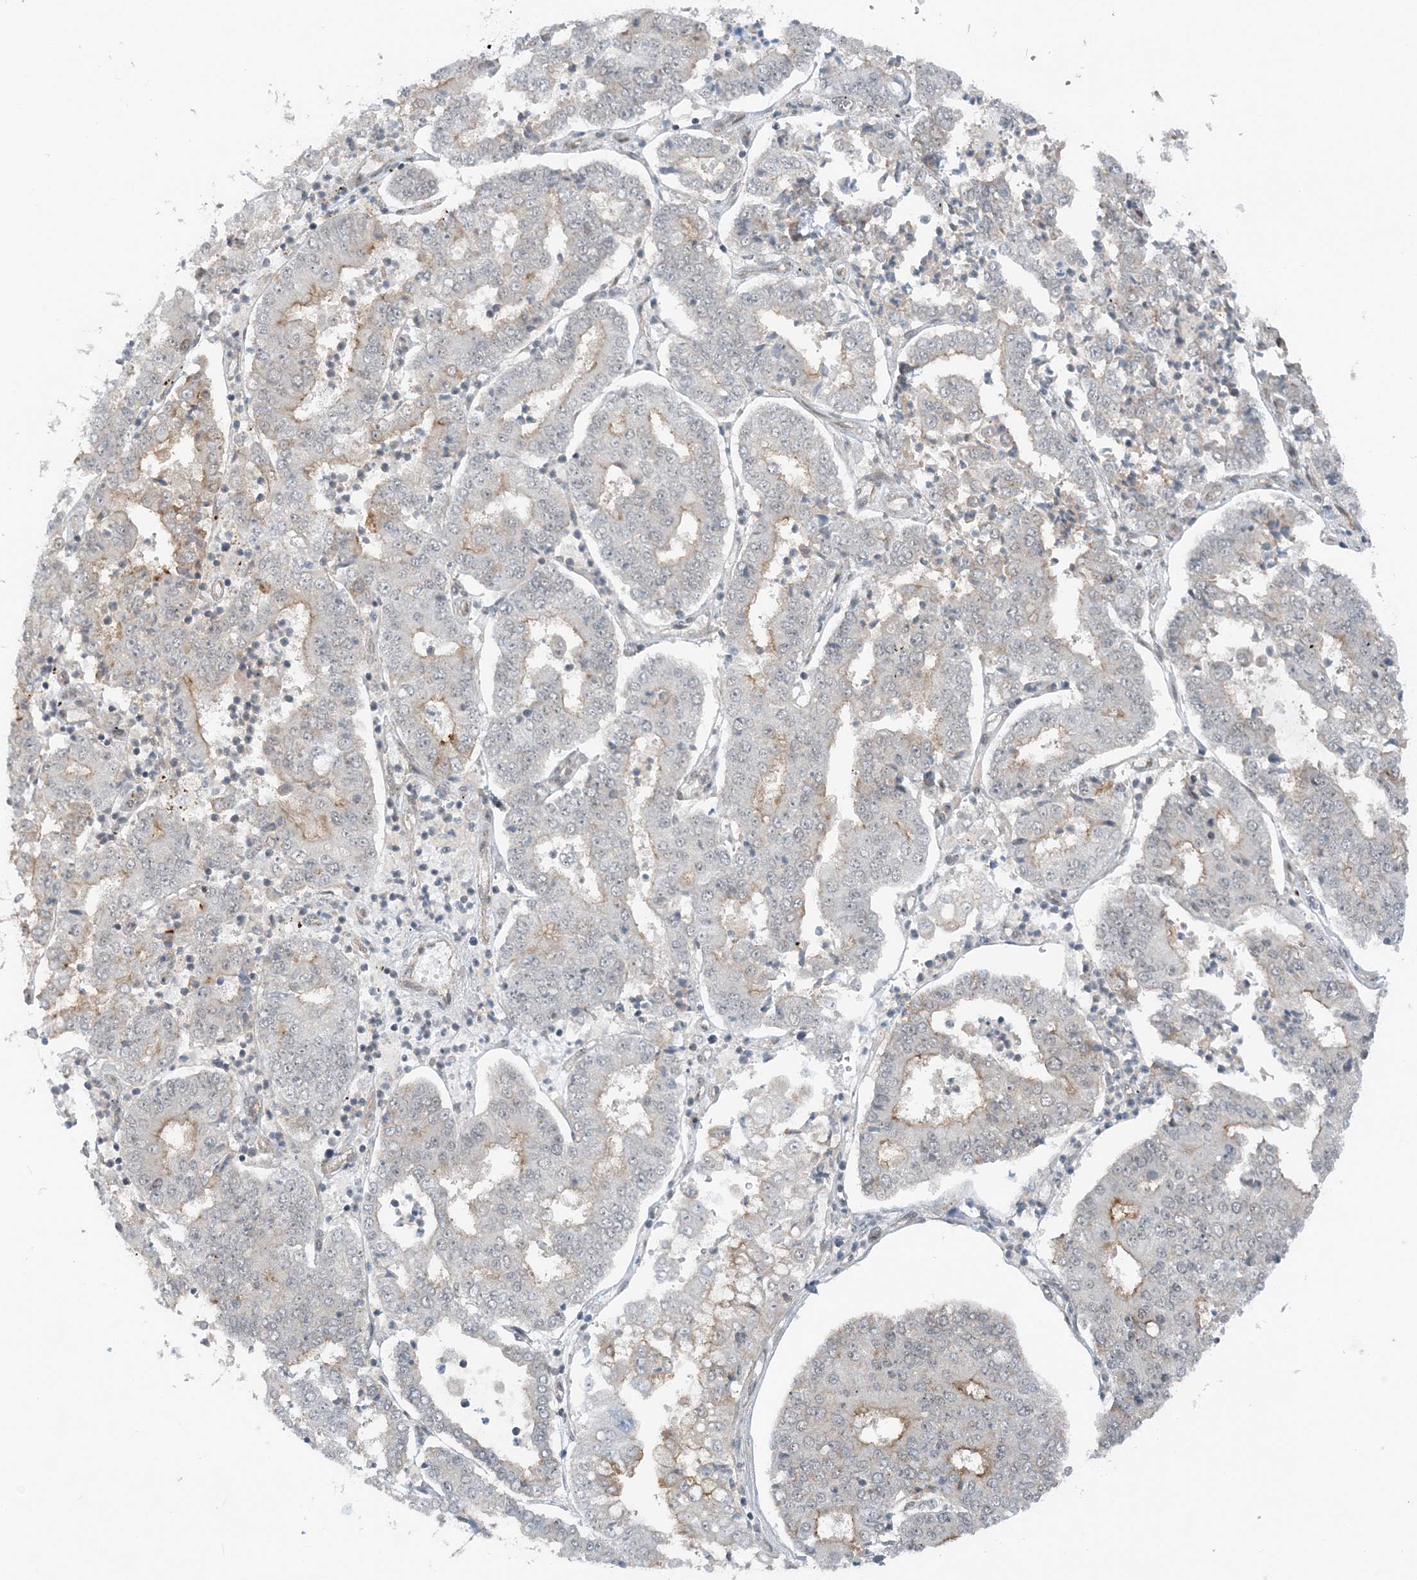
{"staining": {"intensity": "moderate", "quantity": "<25%", "location": "cytoplasmic/membranous"}, "tissue": "stomach cancer", "cell_type": "Tumor cells", "image_type": "cancer", "snomed": [{"axis": "morphology", "description": "Adenocarcinoma, NOS"}, {"axis": "topography", "description": "Stomach"}], "caption": "Approximately <25% of tumor cells in adenocarcinoma (stomach) exhibit moderate cytoplasmic/membranous protein expression as visualized by brown immunohistochemical staining.", "gene": "ATP11A", "patient": {"sex": "male", "age": 76}}